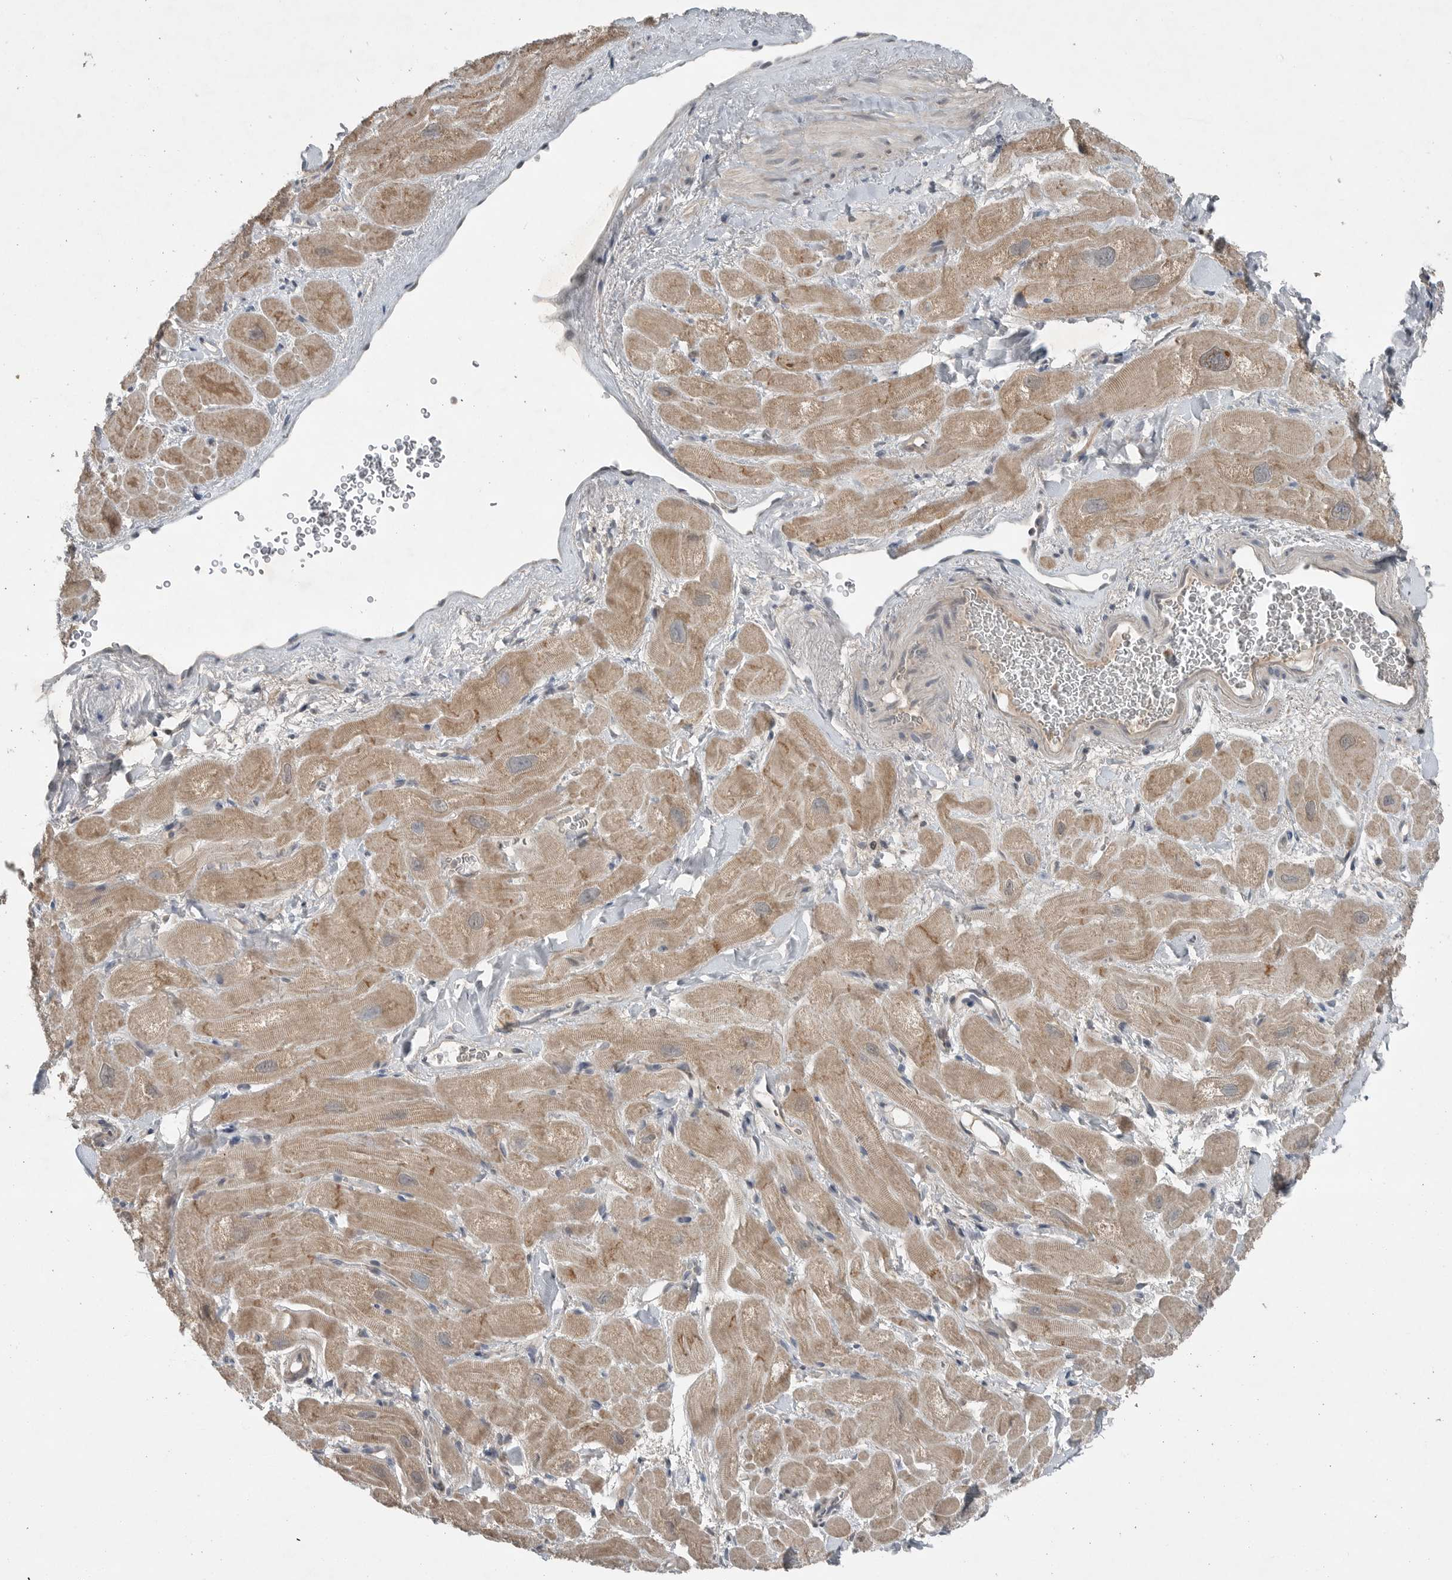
{"staining": {"intensity": "moderate", "quantity": "<25%", "location": "cytoplasmic/membranous"}, "tissue": "heart muscle", "cell_type": "Cardiomyocytes", "image_type": "normal", "snomed": [{"axis": "morphology", "description": "Normal tissue, NOS"}, {"axis": "topography", "description": "Heart"}], "caption": "A micrograph showing moderate cytoplasmic/membranous positivity in about <25% of cardiomyocytes in unremarkable heart muscle, as visualized by brown immunohistochemical staining.", "gene": "MFAP3L", "patient": {"sex": "male", "age": 49}}